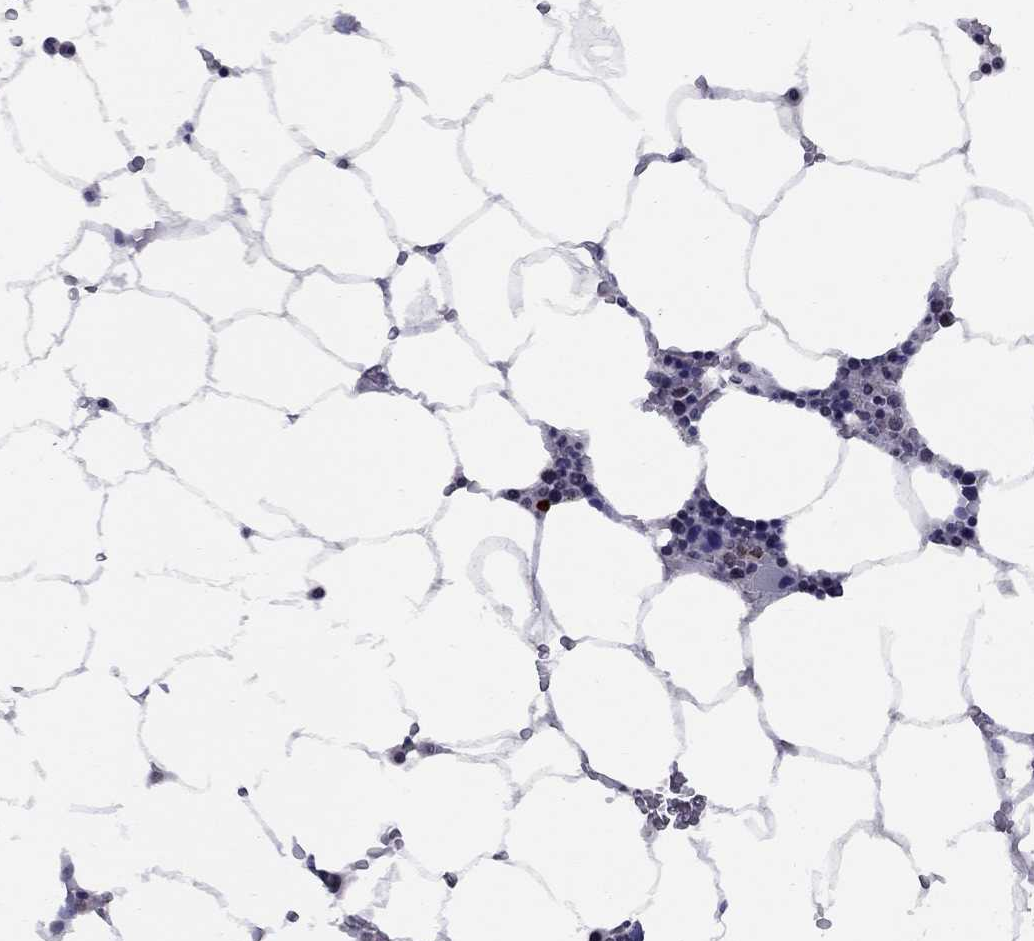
{"staining": {"intensity": "negative", "quantity": "none", "location": "none"}, "tissue": "bone marrow", "cell_type": "Hematopoietic cells", "image_type": "normal", "snomed": [{"axis": "morphology", "description": "Normal tissue, NOS"}, {"axis": "topography", "description": "Bone marrow"}], "caption": "This is an IHC micrograph of unremarkable bone marrow. There is no staining in hematopoietic cells.", "gene": "TAF9", "patient": {"sex": "female", "age": 52}}